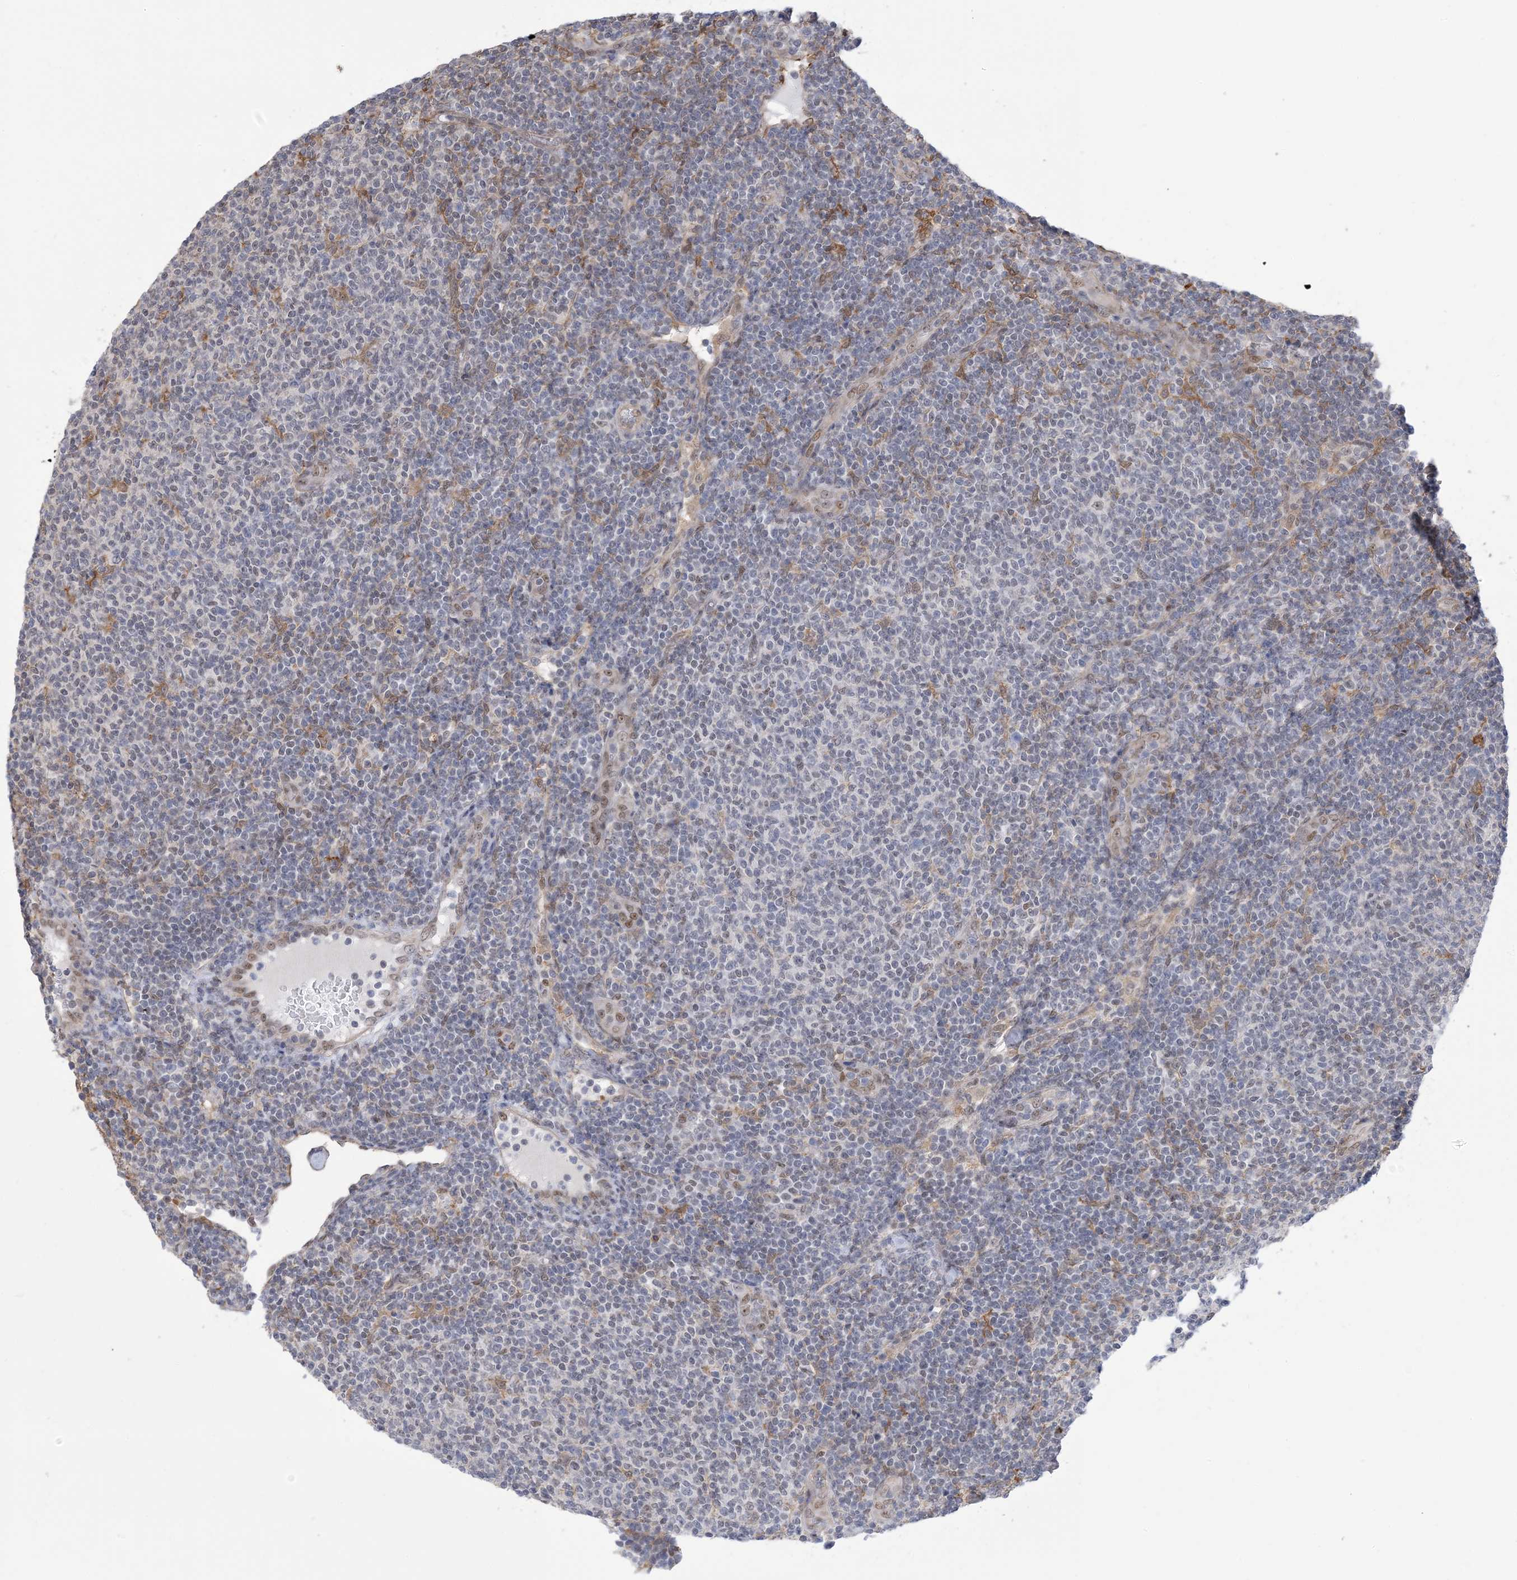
{"staining": {"intensity": "negative", "quantity": "none", "location": "none"}, "tissue": "lymphoma", "cell_type": "Tumor cells", "image_type": "cancer", "snomed": [{"axis": "morphology", "description": "Malignant lymphoma, non-Hodgkin's type, Low grade"}, {"axis": "topography", "description": "Lymph node"}], "caption": "Tumor cells are negative for protein expression in human lymphoma.", "gene": "ZNF8", "patient": {"sex": "male", "age": 66}}